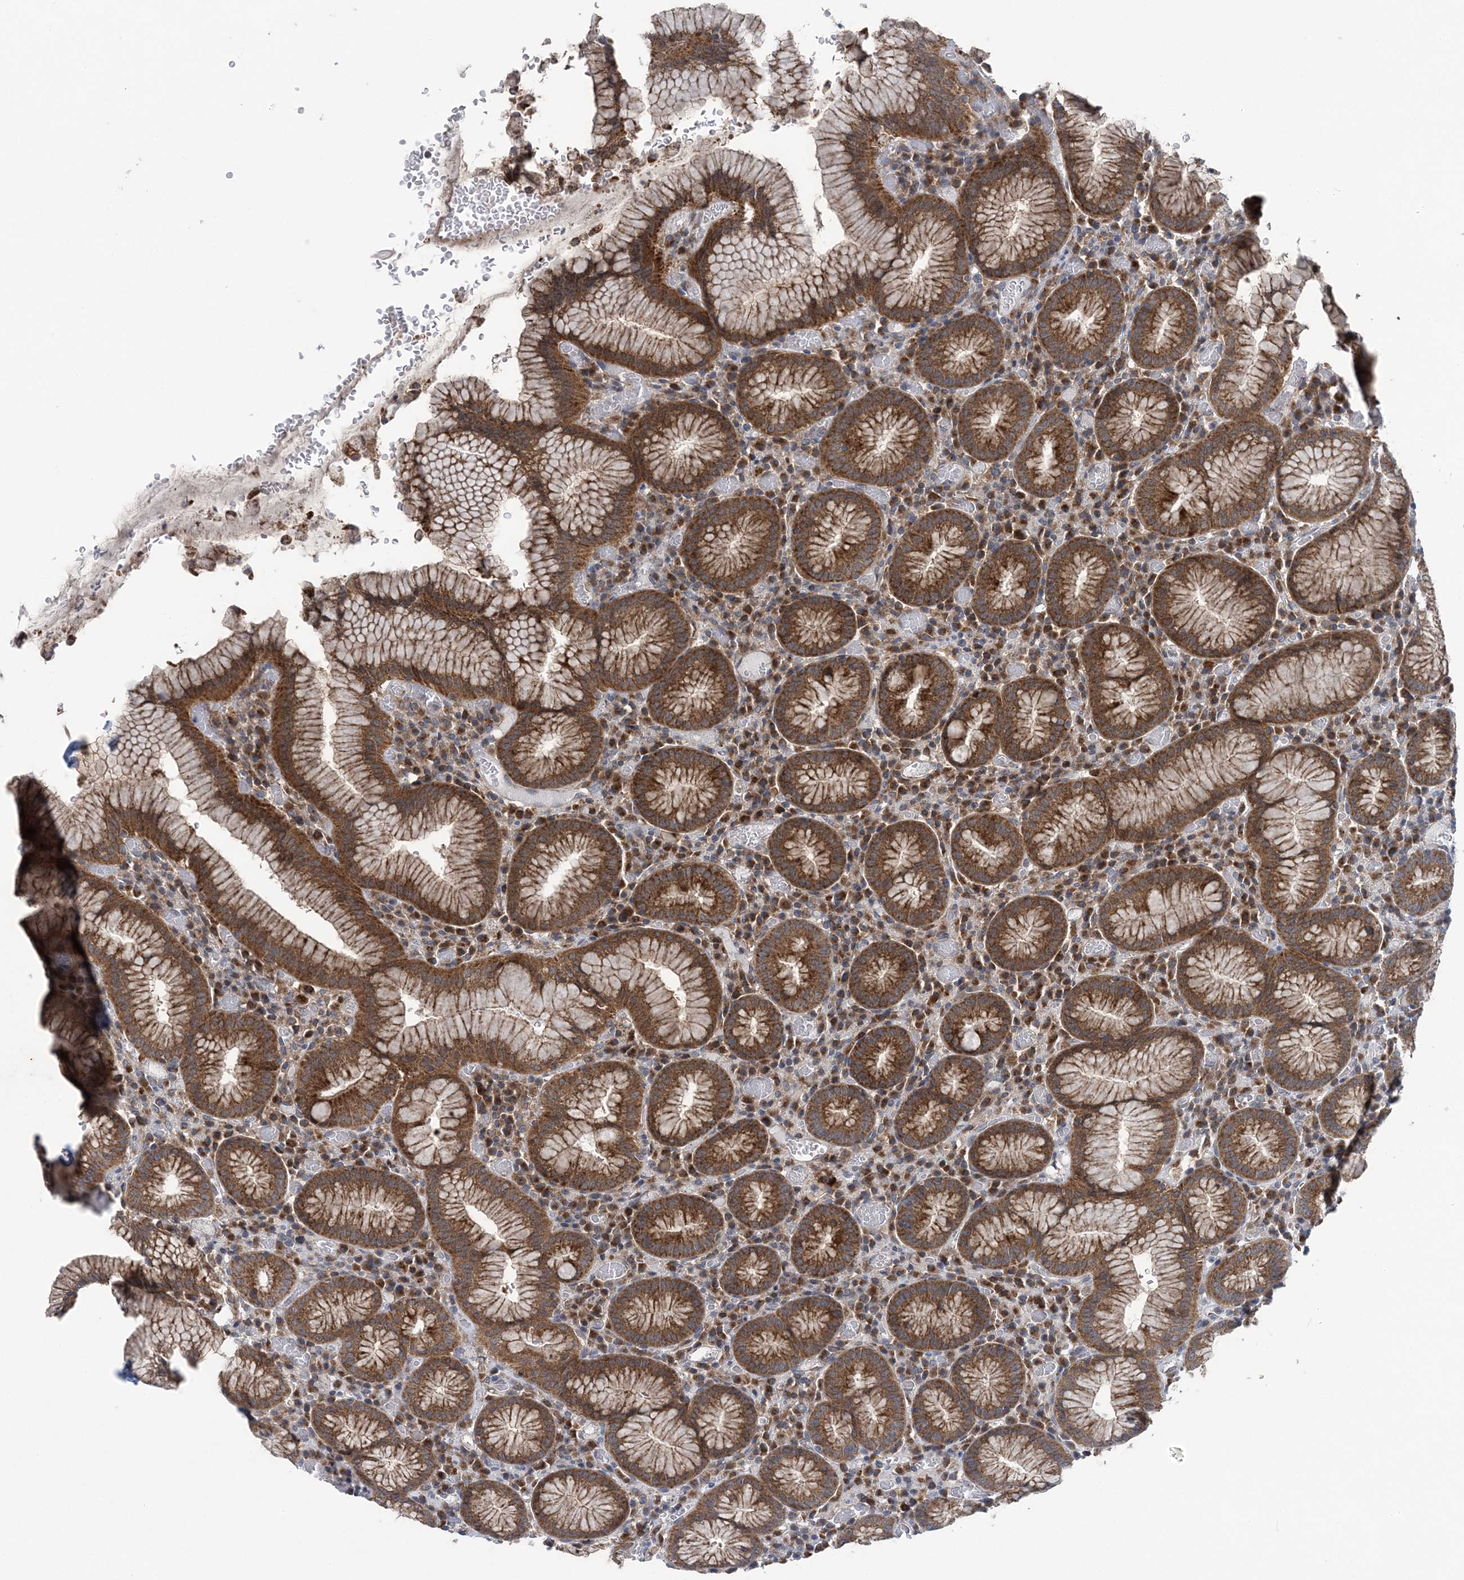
{"staining": {"intensity": "strong", "quantity": ">75%", "location": "cytoplasmic/membranous"}, "tissue": "stomach", "cell_type": "Glandular cells", "image_type": "normal", "snomed": [{"axis": "morphology", "description": "Normal tissue, NOS"}, {"axis": "topography", "description": "Stomach"}], "caption": "High-magnification brightfield microscopy of benign stomach stained with DAB (brown) and counterstained with hematoxylin (blue). glandular cells exhibit strong cytoplasmic/membranous positivity is seen in about>75% of cells.", "gene": "COPE", "patient": {"sex": "male", "age": 55}}